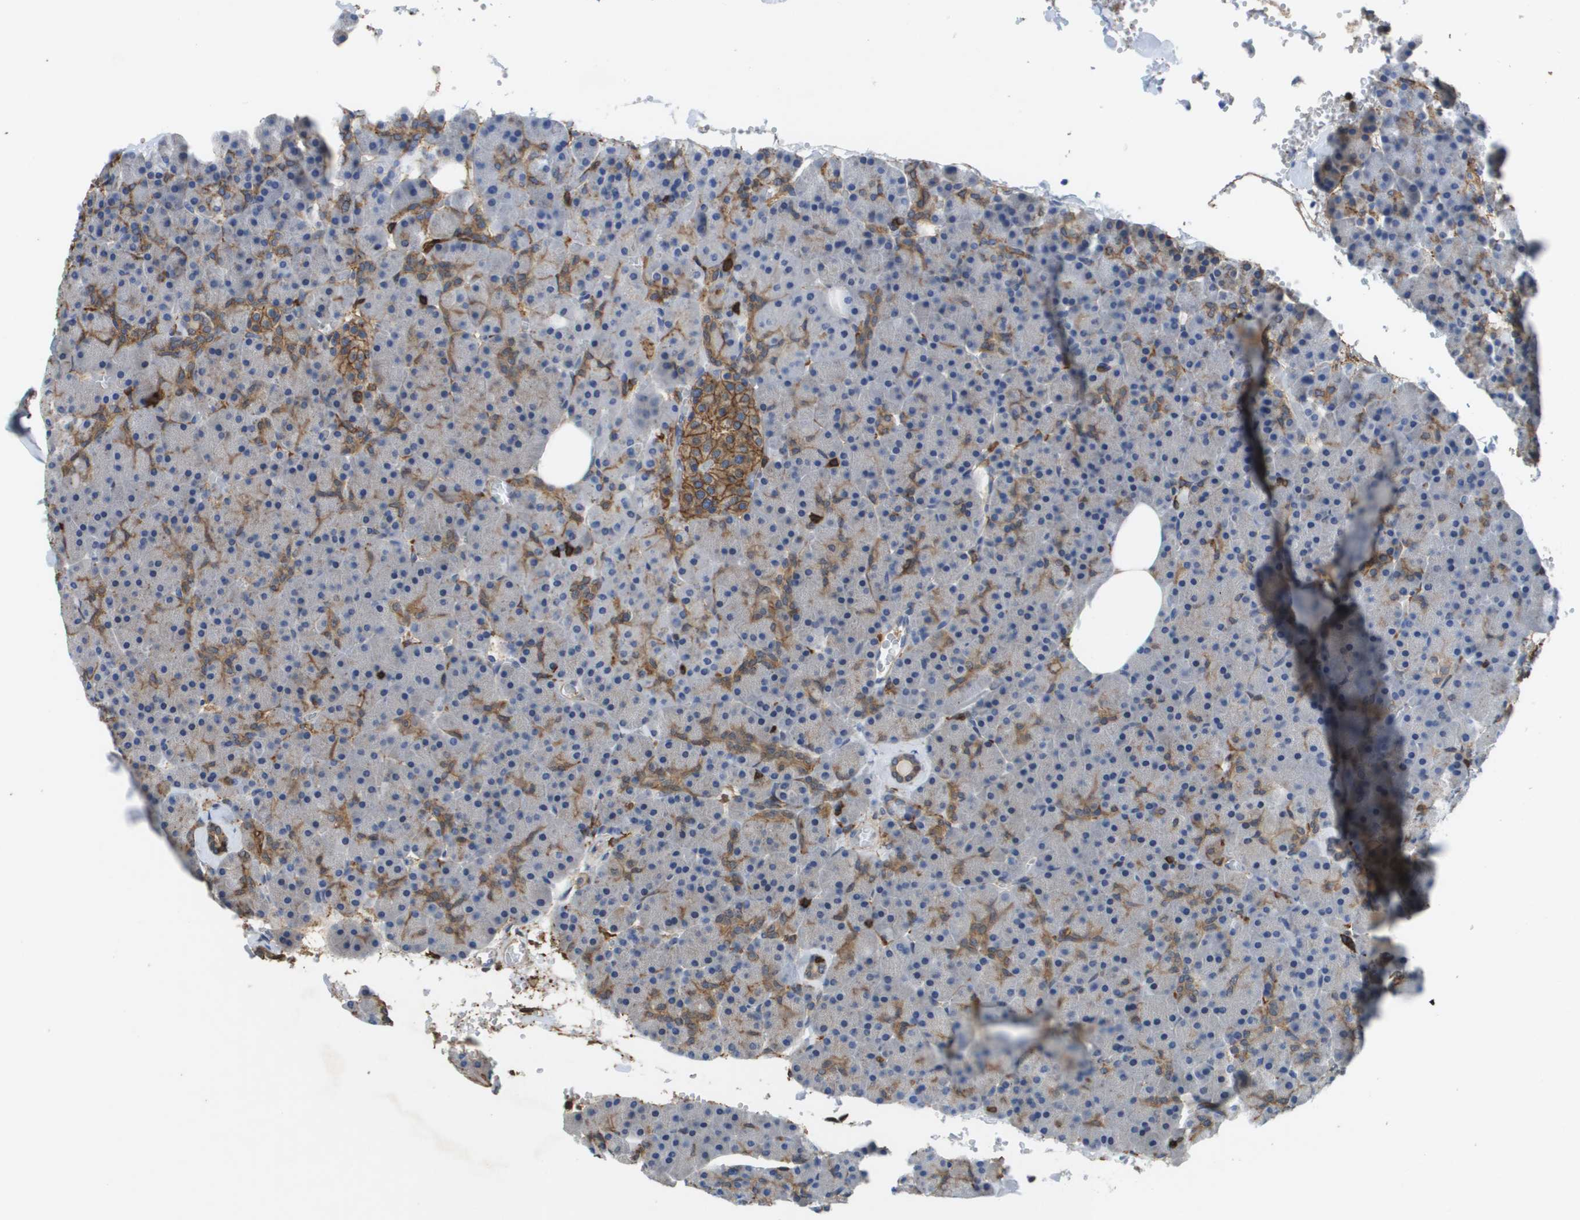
{"staining": {"intensity": "moderate", "quantity": "<25%", "location": "cytoplasmic/membranous"}, "tissue": "pancreas", "cell_type": "Exocrine glandular cells", "image_type": "normal", "snomed": [{"axis": "morphology", "description": "Normal tissue, NOS"}, {"axis": "topography", "description": "Pancreas"}], "caption": "Immunohistochemistry of unremarkable pancreas demonstrates low levels of moderate cytoplasmic/membranous staining in approximately <25% of exocrine glandular cells. (DAB IHC with brightfield microscopy, high magnification).", "gene": "PASK", "patient": {"sex": "female", "age": 35}}